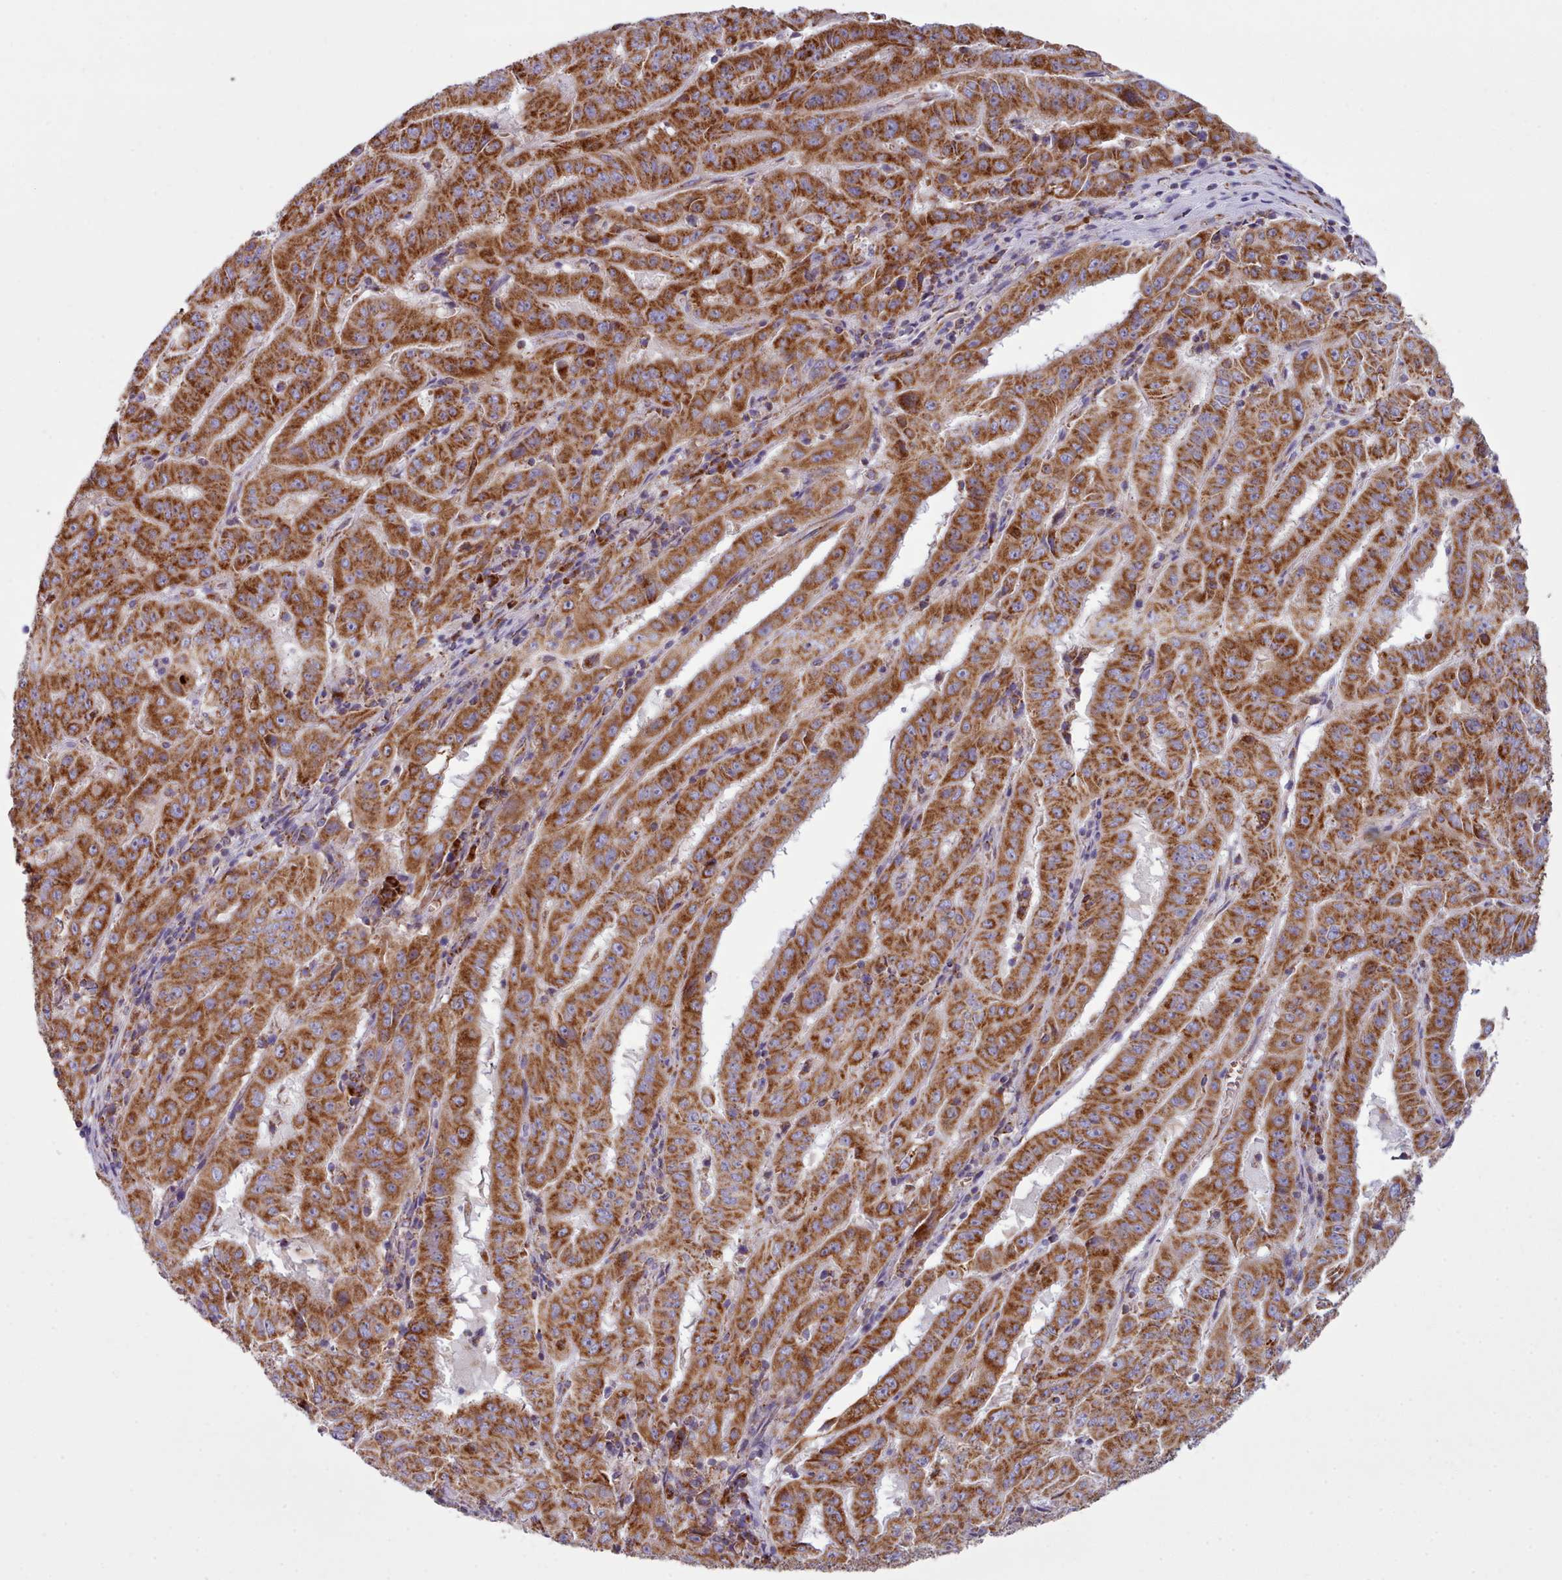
{"staining": {"intensity": "strong", "quantity": ">75%", "location": "cytoplasmic/membranous"}, "tissue": "pancreatic cancer", "cell_type": "Tumor cells", "image_type": "cancer", "snomed": [{"axis": "morphology", "description": "Adenocarcinoma, NOS"}, {"axis": "topography", "description": "Pancreas"}], "caption": "A brown stain labels strong cytoplasmic/membranous staining of a protein in pancreatic cancer tumor cells. (IHC, brightfield microscopy, high magnification).", "gene": "SRP54", "patient": {"sex": "male", "age": 63}}